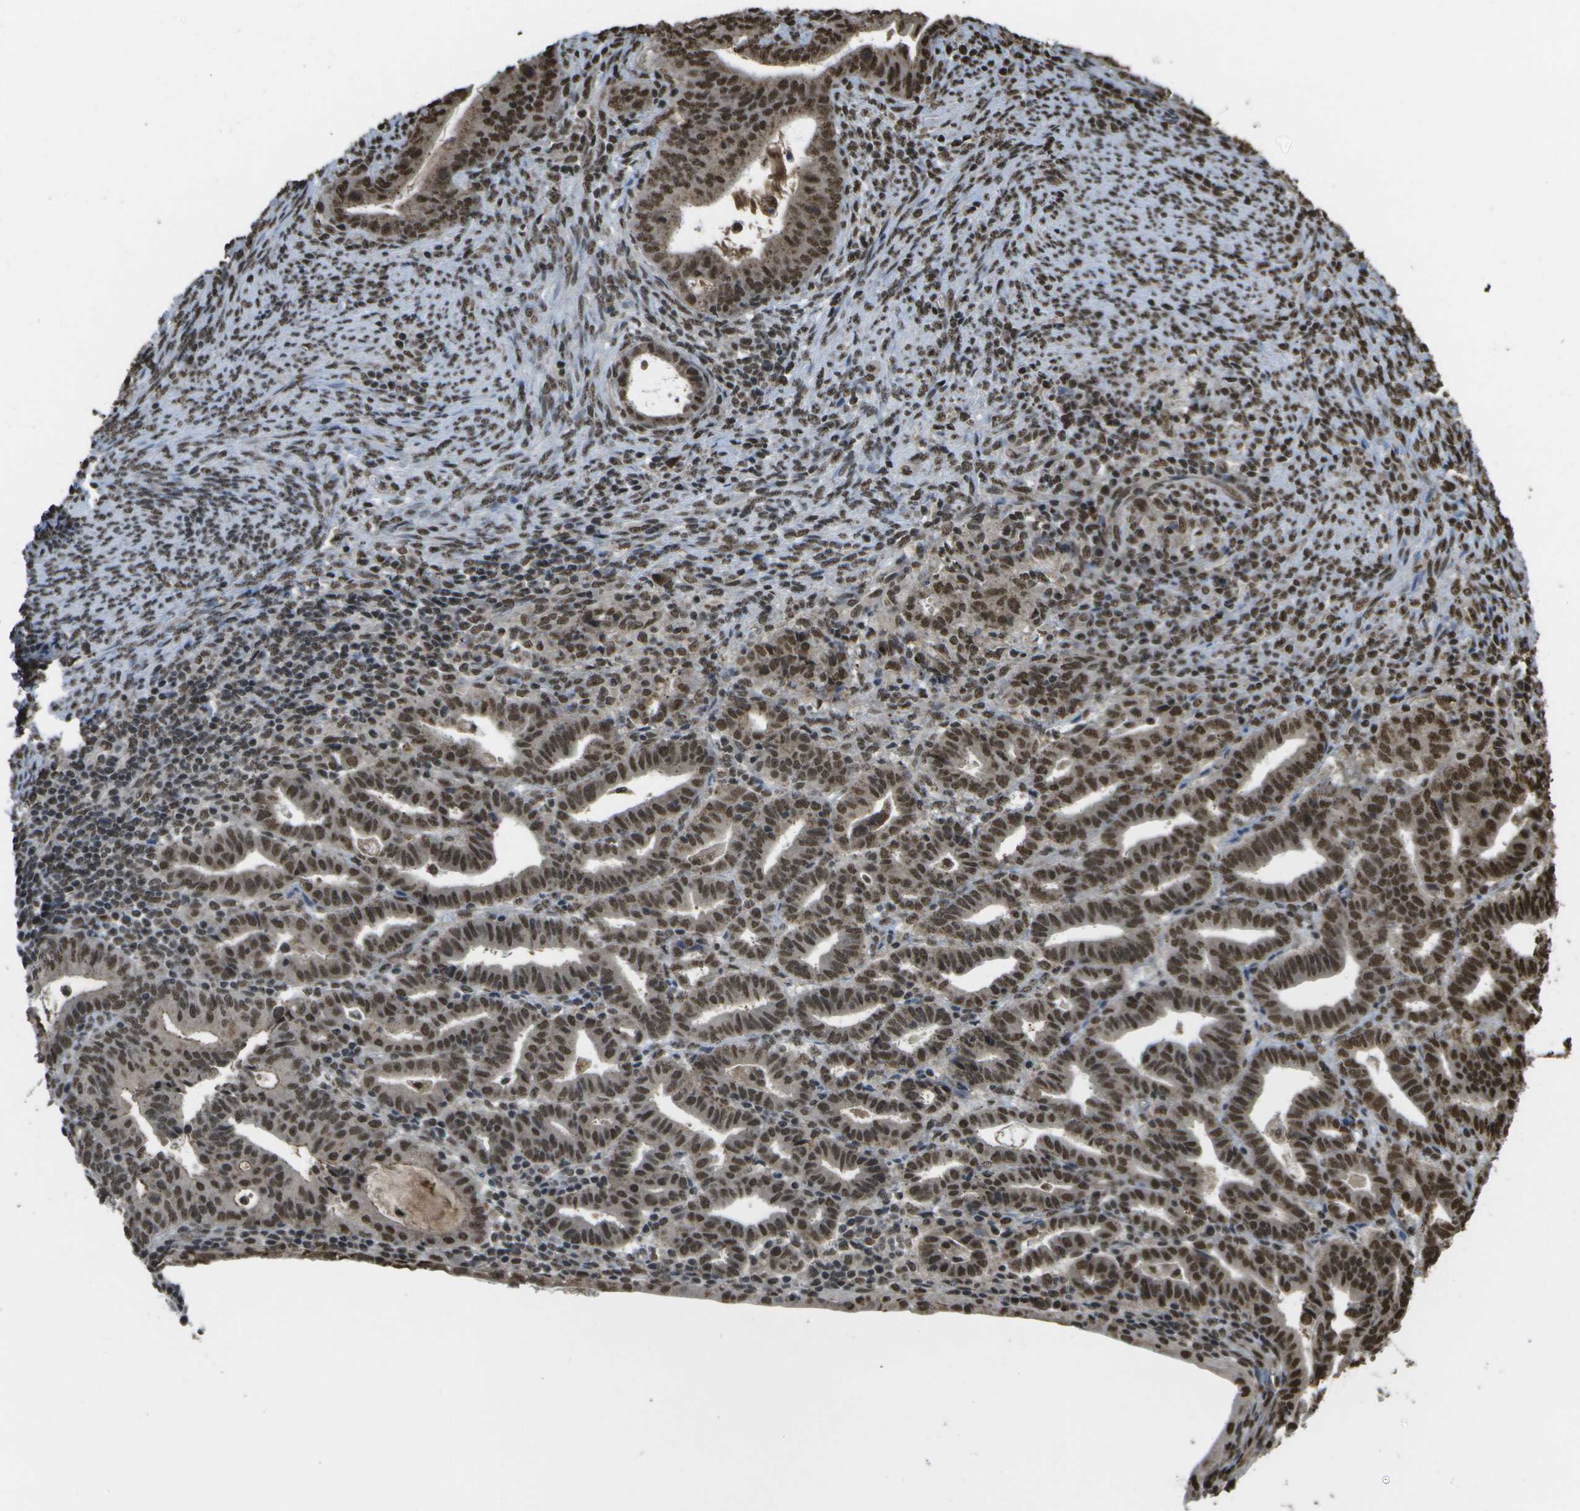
{"staining": {"intensity": "strong", "quantity": ">75%", "location": "nuclear"}, "tissue": "endometrial cancer", "cell_type": "Tumor cells", "image_type": "cancer", "snomed": [{"axis": "morphology", "description": "Adenocarcinoma, NOS"}, {"axis": "topography", "description": "Uterus"}], "caption": "High-magnification brightfield microscopy of endometrial adenocarcinoma stained with DAB (brown) and counterstained with hematoxylin (blue). tumor cells exhibit strong nuclear positivity is seen in approximately>75% of cells.", "gene": "SPEN", "patient": {"sex": "female", "age": 83}}